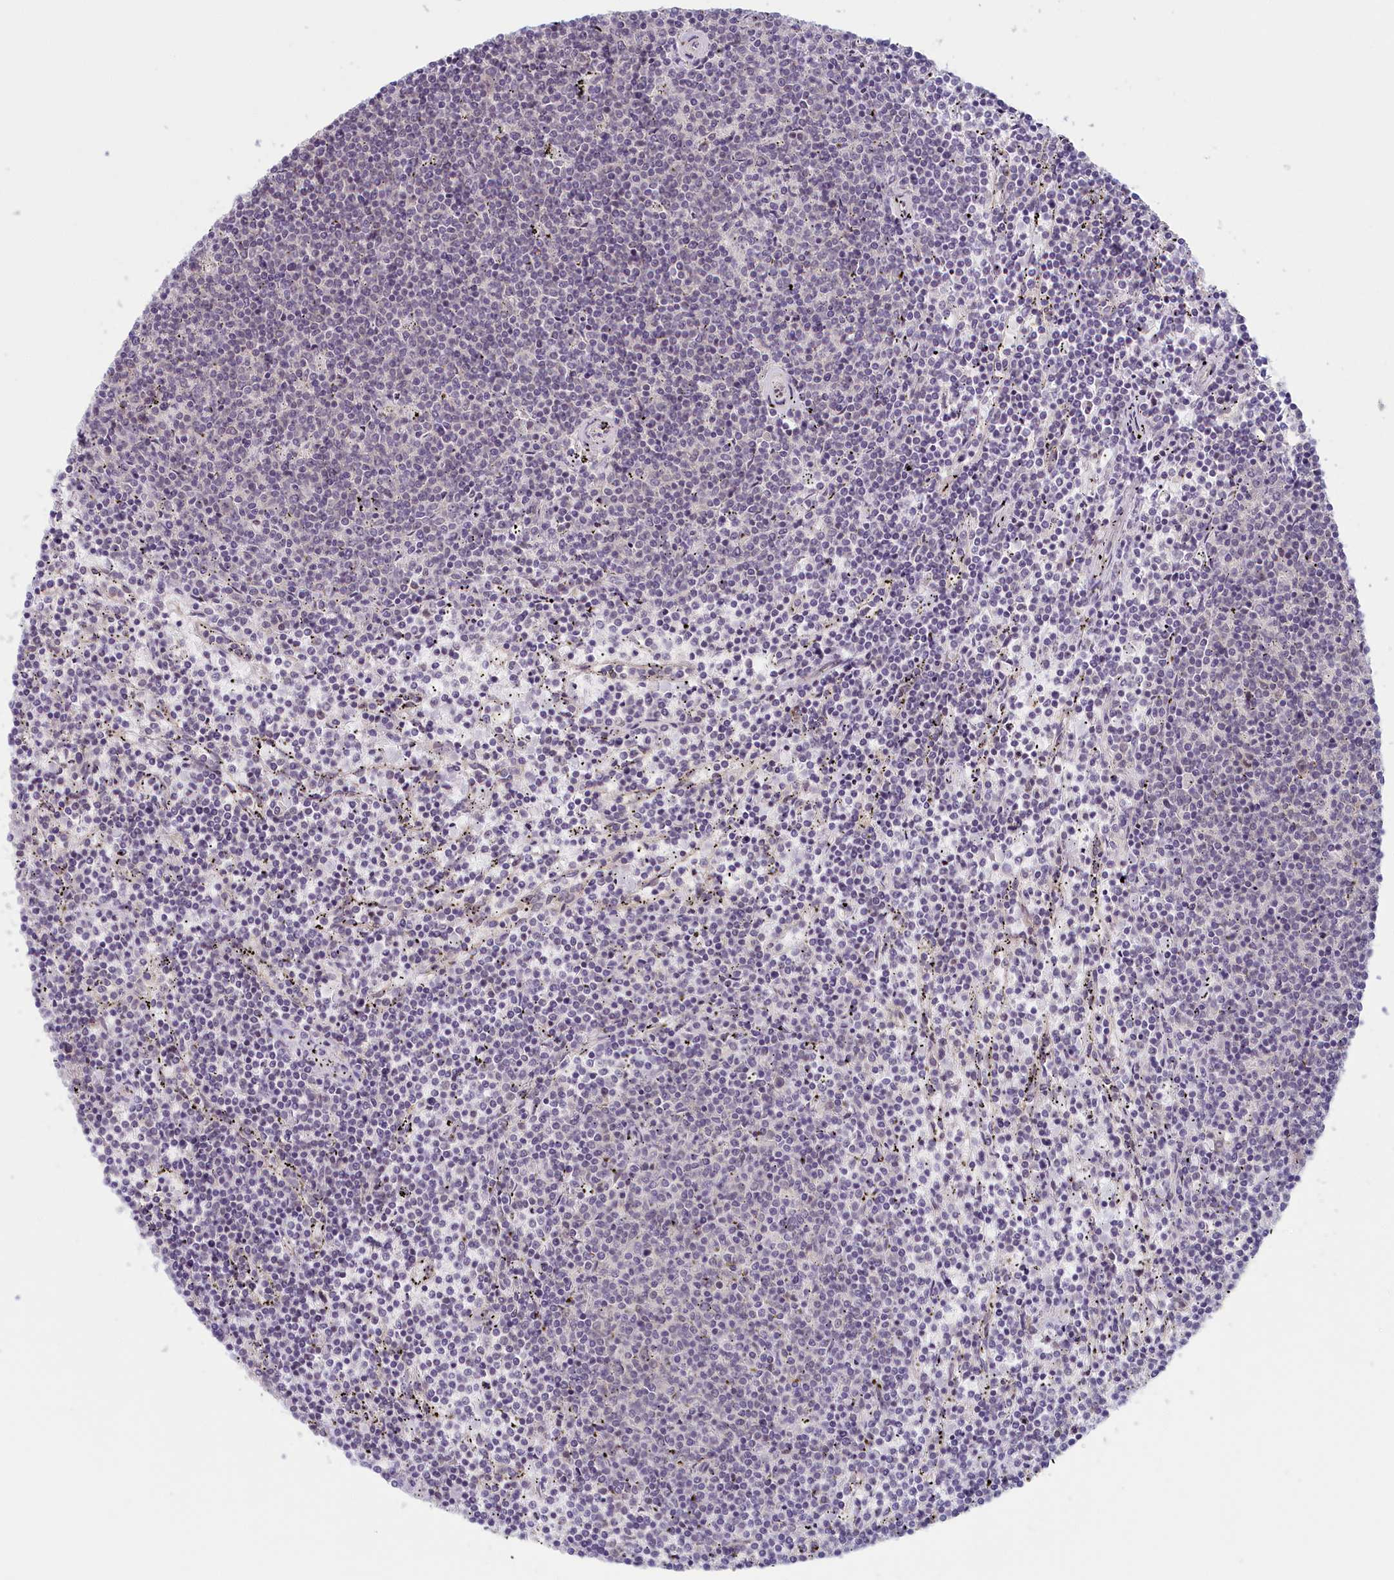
{"staining": {"intensity": "negative", "quantity": "none", "location": "none"}, "tissue": "lymphoma", "cell_type": "Tumor cells", "image_type": "cancer", "snomed": [{"axis": "morphology", "description": "Malignant lymphoma, non-Hodgkin's type, Low grade"}, {"axis": "topography", "description": "Spleen"}], "caption": "Immunohistochemistry (IHC) photomicrograph of neoplastic tissue: human low-grade malignant lymphoma, non-Hodgkin's type stained with DAB shows no significant protein expression in tumor cells.", "gene": "C19orf44", "patient": {"sex": "female", "age": 50}}